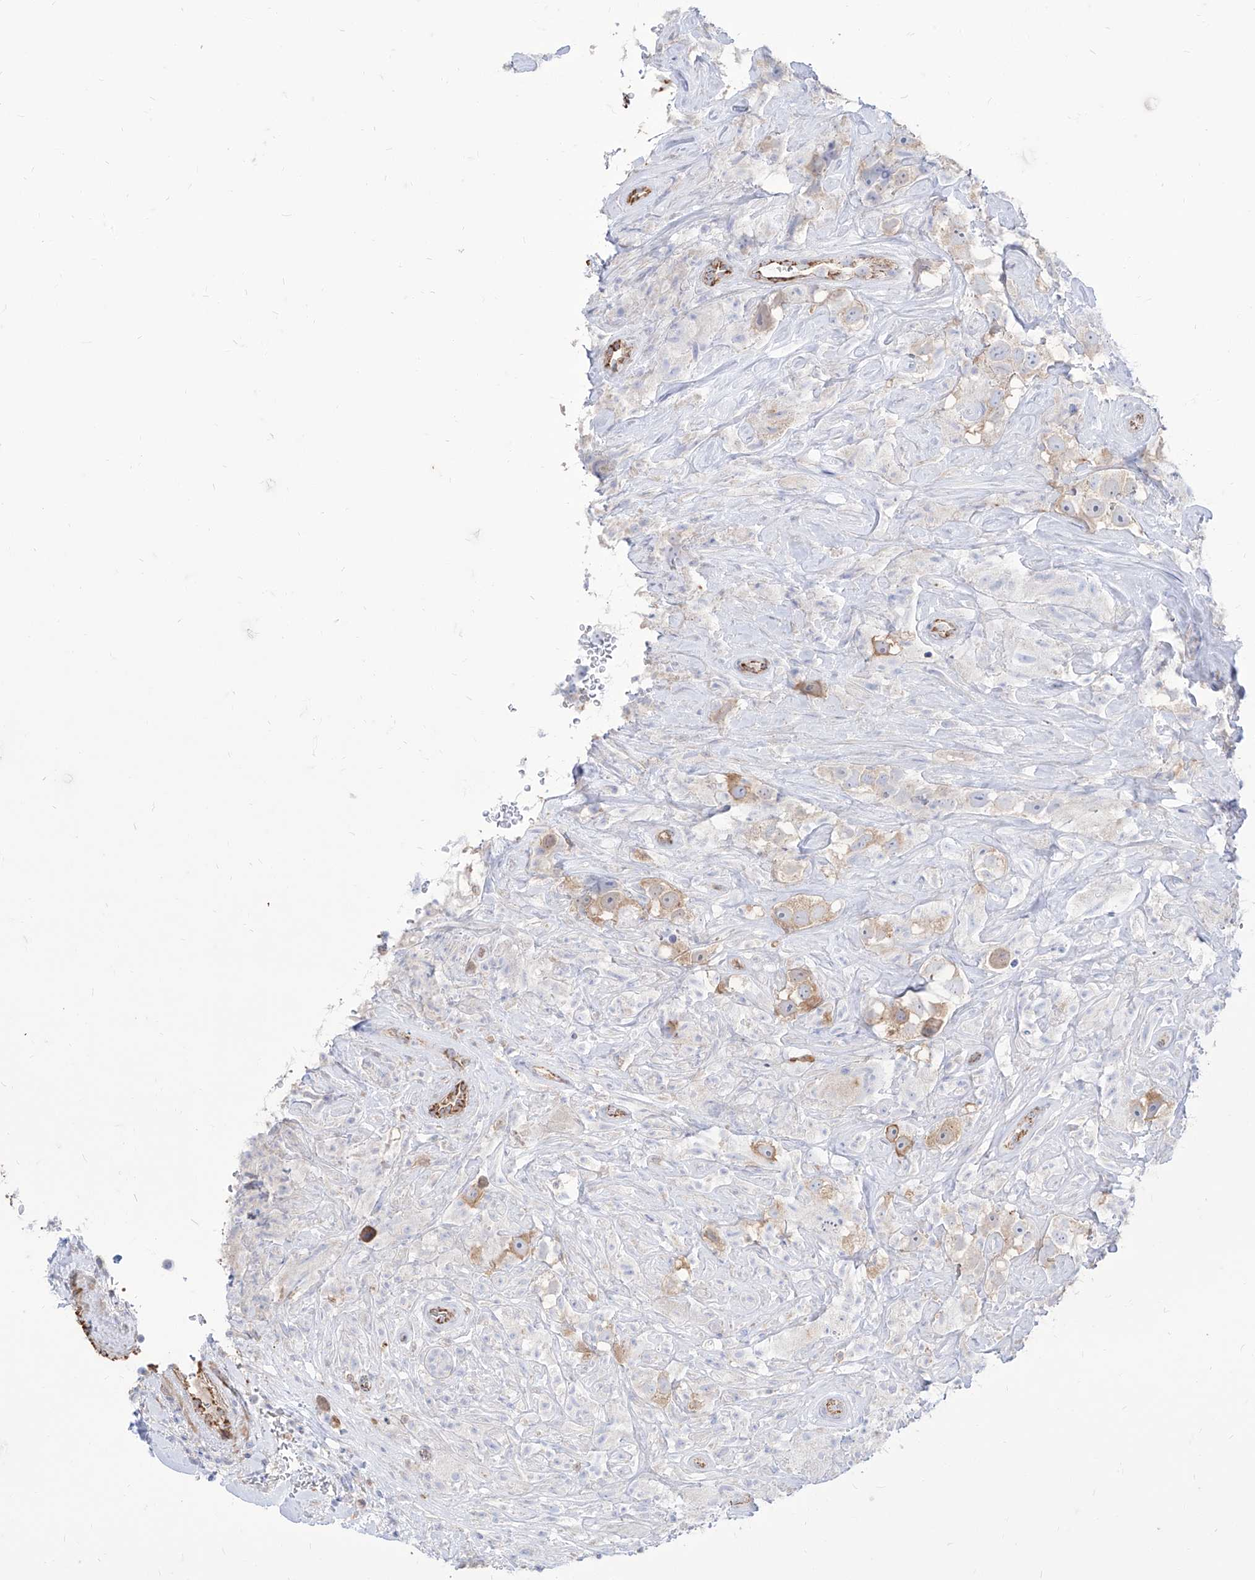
{"staining": {"intensity": "moderate", "quantity": "<25%", "location": "cytoplasmic/membranous"}, "tissue": "testis cancer", "cell_type": "Tumor cells", "image_type": "cancer", "snomed": [{"axis": "morphology", "description": "Seminoma, NOS"}, {"axis": "topography", "description": "Testis"}], "caption": "Protein staining demonstrates moderate cytoplasmic/membranous positivity in approximately <25% of tumor cells in testis cancer (seminoma). (DAB (3,3'-diaminobenzidine) IHC with brightfield microscopy, high magnification).", "gene": "C1orf74", "patient": {"sex": "male", "age": 49}}